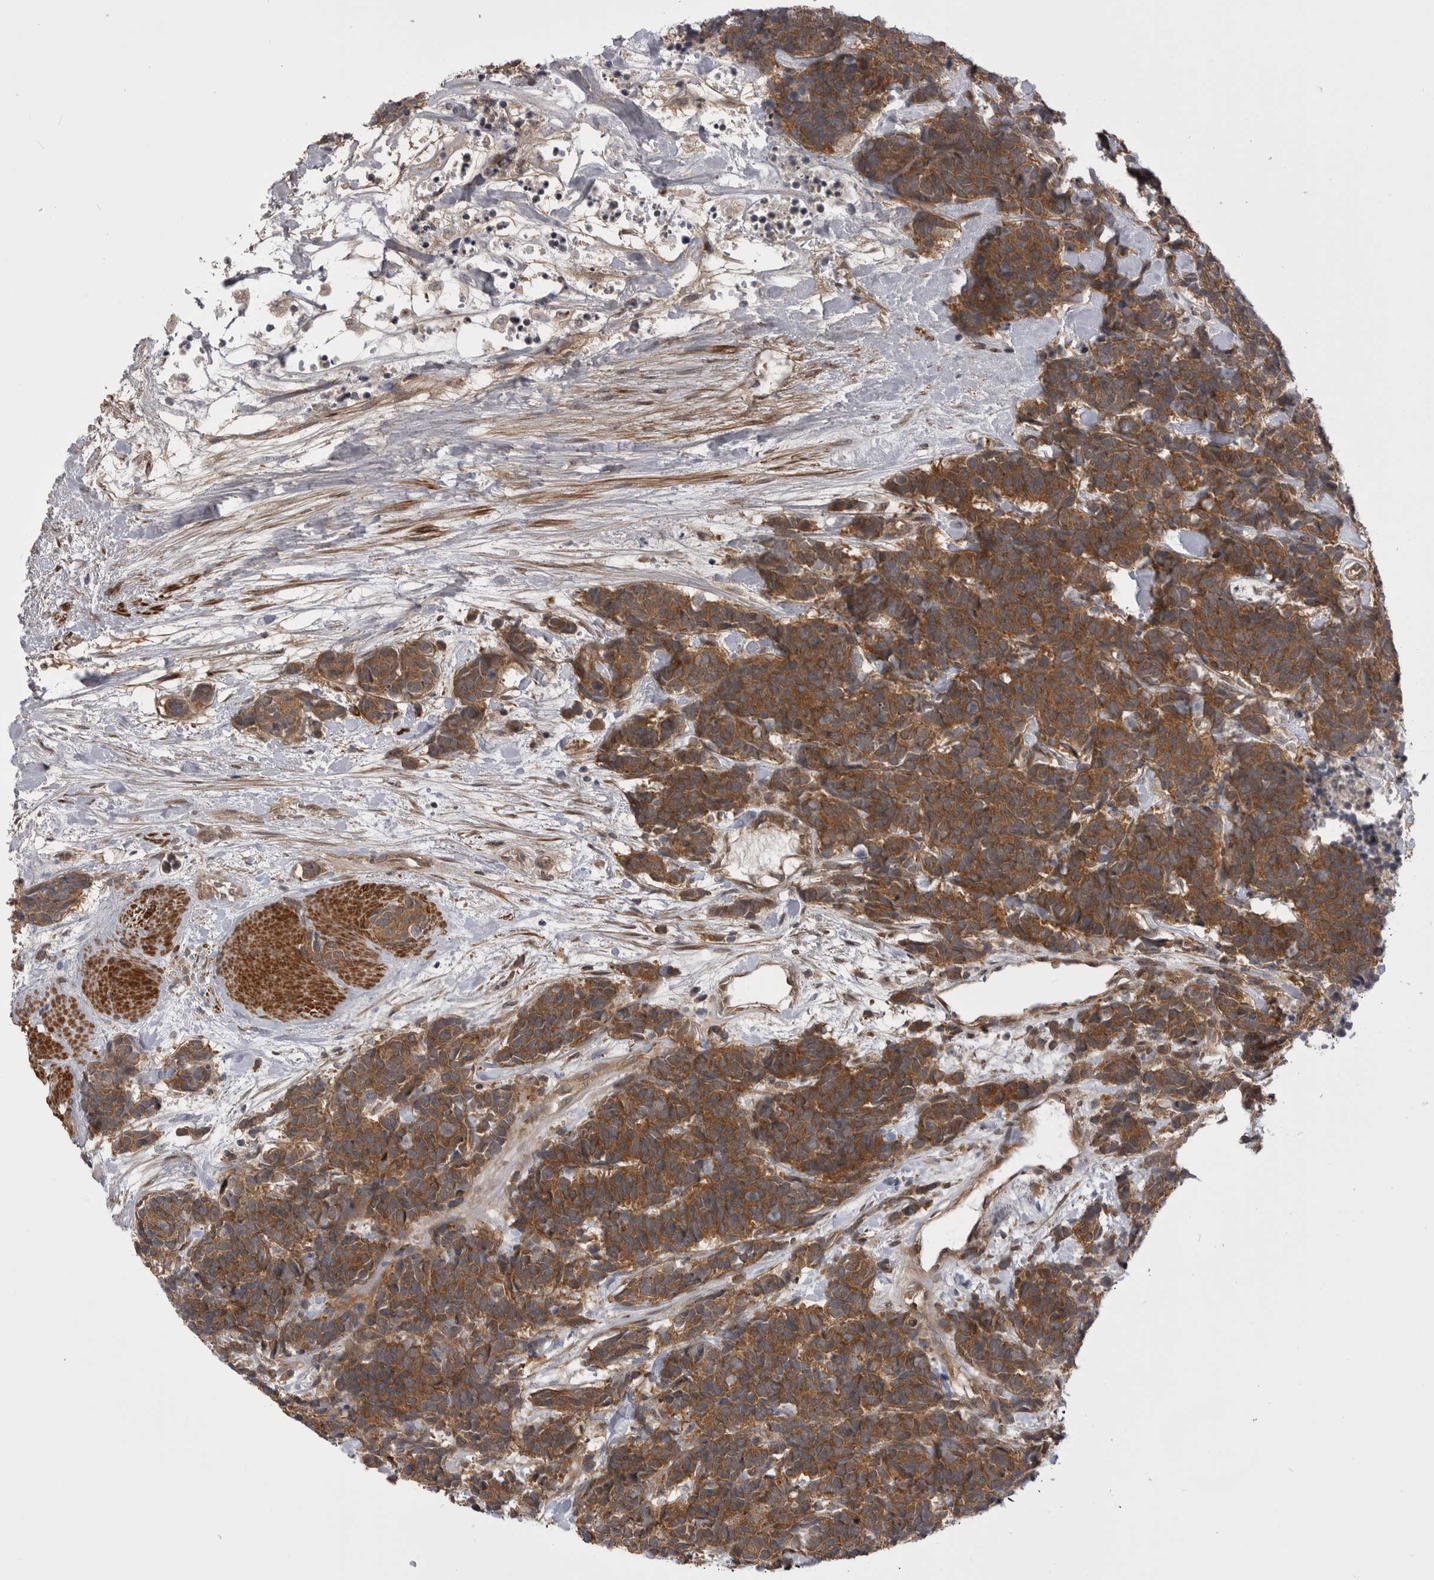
{"staining": {"intensity": "moderate", "quantity": ">75%", "location": "cytoplasmic/membranous"}, "tissue": "carcinoid", "cell_type": "Tumor cells", "image_type": "cancer", "snomed": [{"axis": "morphology", "description": "Carcinoma, NOS"}, {"axis": "morphology", "description": "Carcinoid, malignant, NOS"}, {"axis": "topography", "description": "Urinary bladder"}], "caption": "Tumor cells show medium levels of moderate cytoplasmic/membranous staining in about >75% of cells in carcinoid.", "gene": "PDCL", "patient": {"sex": "male", "age": 57}}